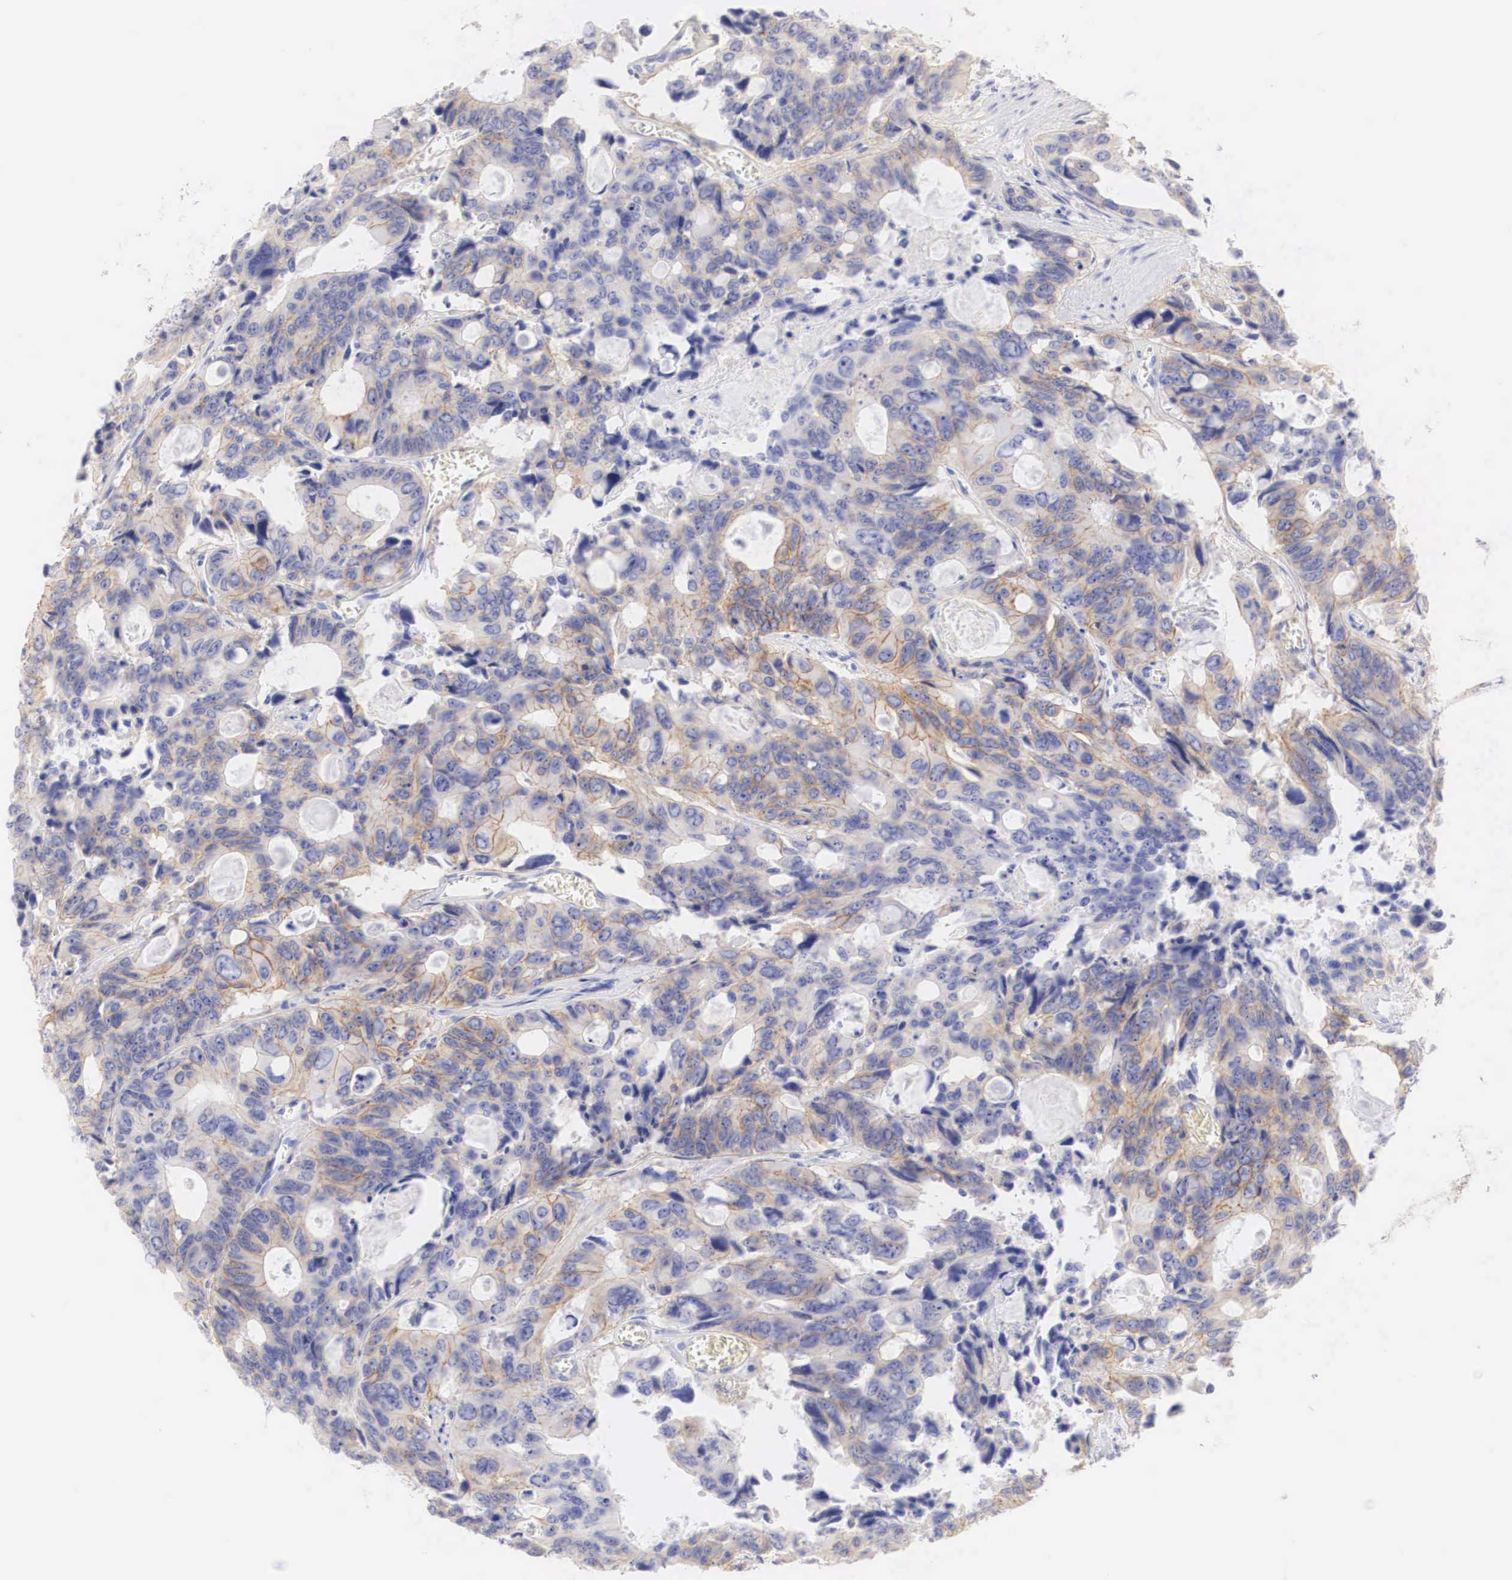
{"staining": {"intensity": "weak", "quantity": "<25%", "location": "cytoplasmic/membranous"}, "tissue": "colorectal cancer", "cell_type": "Tumor cells", "image_type": "cancer", "snomed": [{"axis": "morphology", "description": "Adenocarcinoma, NOS"}, {"axis": "topography", "description": "Rectum"}], "caption": "Tumor cells are negative for brown protein staining in colorectal cancer (adenocarcinoma).", "gene": "ERBB2", "patient": {"sex": "male", "age": 76}}